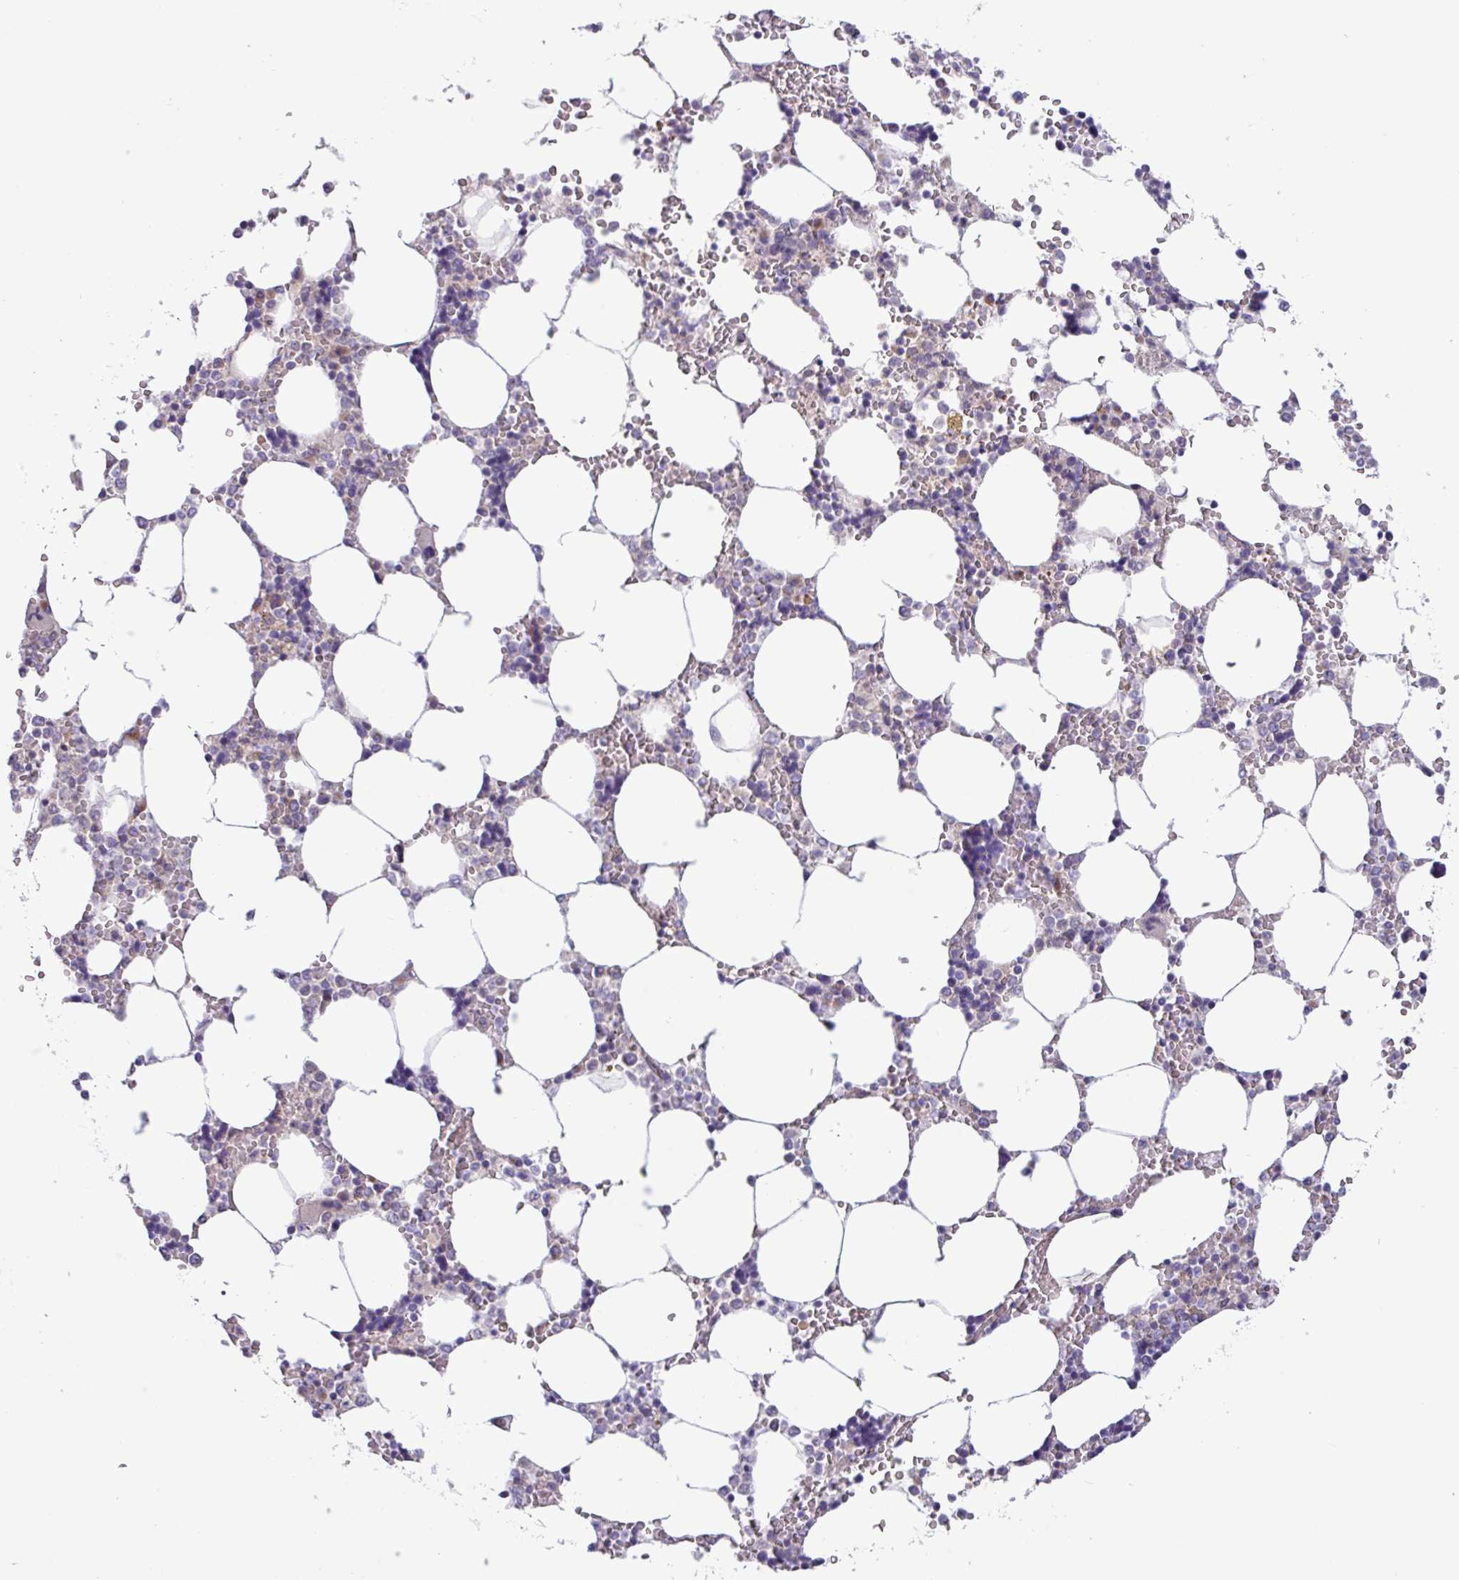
{"staining": {"intensity": "negative", "quantity": "none", "location": "none"}, "tissue": "bone marrow", "cell_type": "Hematopoietic cells", "image_type": "normal", "snomed": [{"axis": "morphology", "description": "Normal tissue, NOS"}, {"axis": "topography", "description": "Bone marrow"}], "caption": "Immunohistochemistry (IHC) of benign human bone marrow exhibits no expression in hematopoietic cells.", "gene": "STIMATE", "patient": {"sex": "male", "age": 64}}